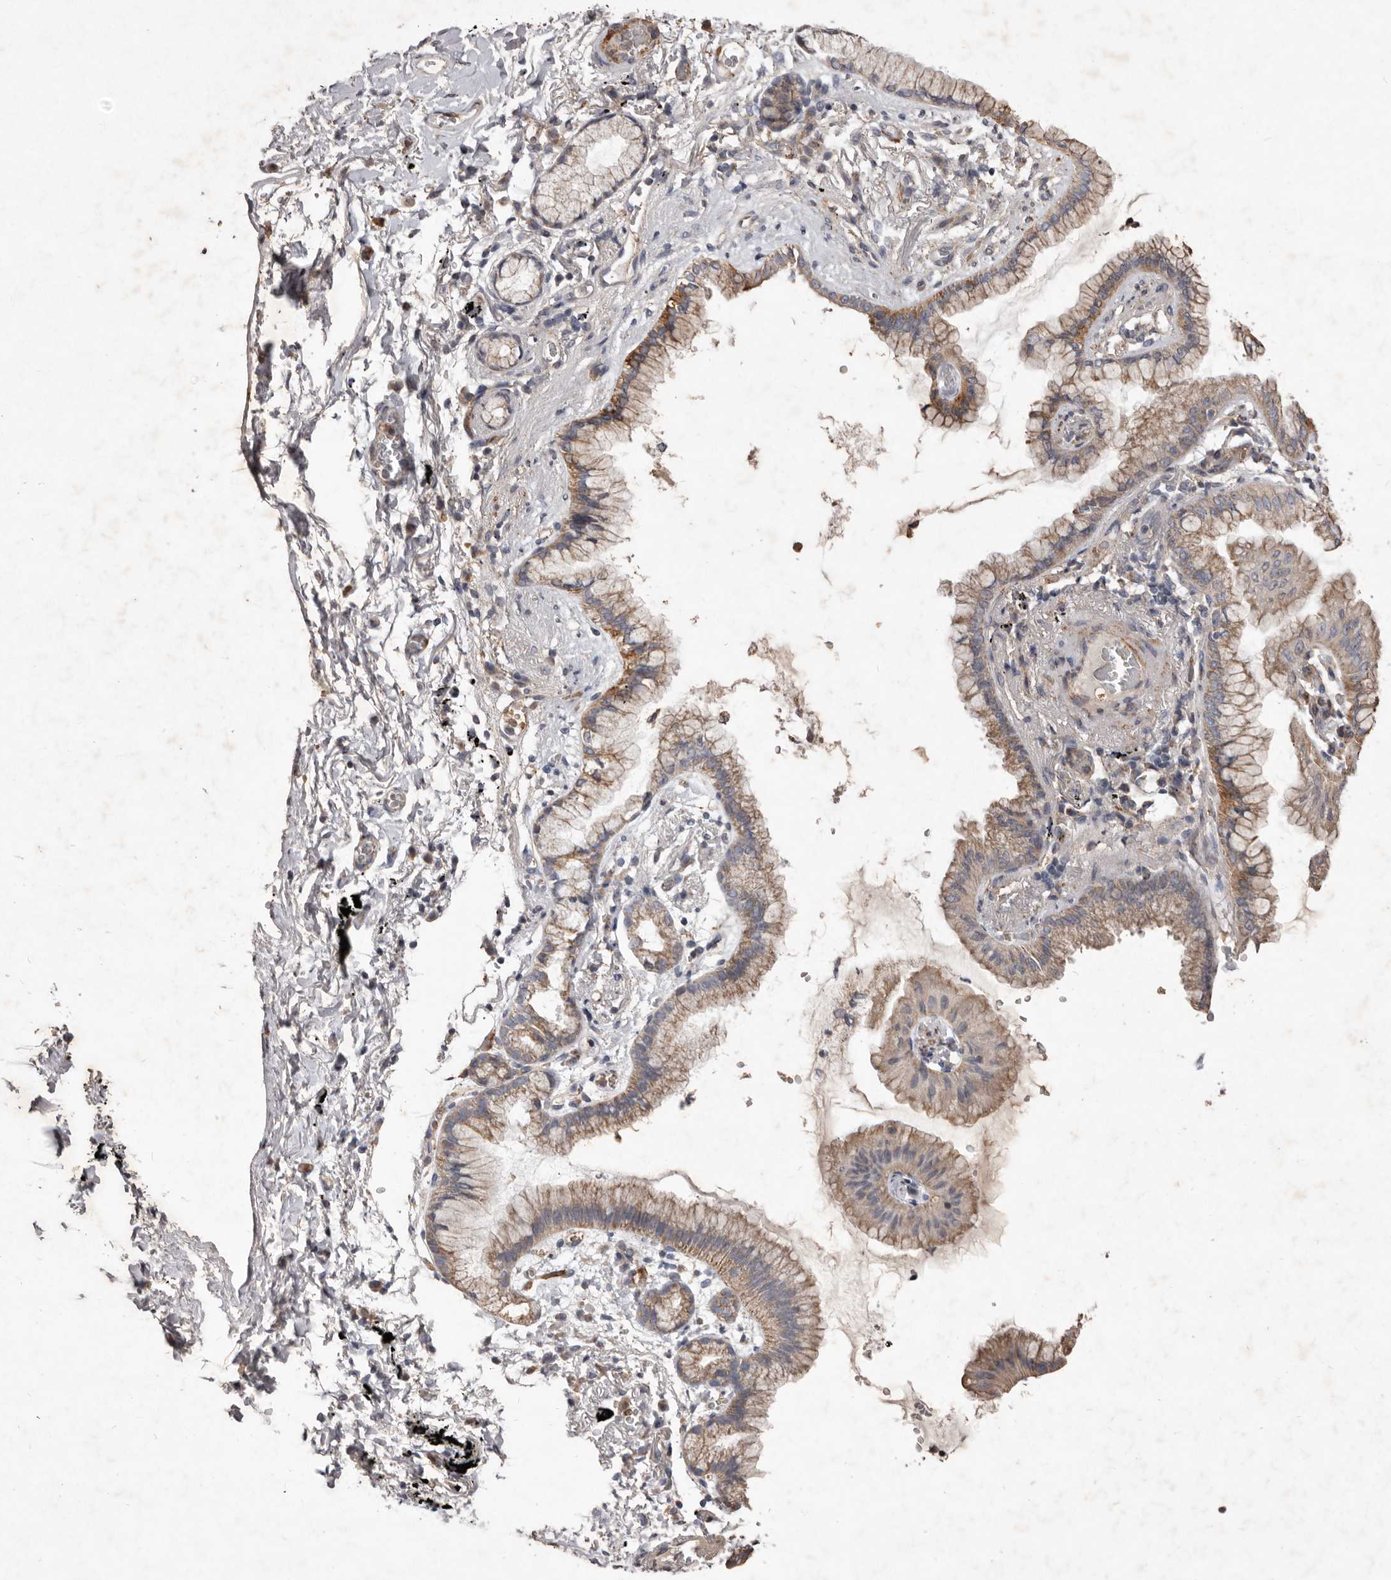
{"staining": {"intensity": "moderate", "quantity": ">75%", "location": "cytoplasmic/membranous"}, "tissue": "lung cancer", "cell_type": "Tumor cells", "image_type": "cancer", "snomed": [{"axis": "morphology", "description": "Adenocarcinoma, NOS"}, {"axis": "topography", "description": "Lung"}], "caption": "Immunohistochemical staining of lung cancer (adenocarcinoma) exhibits medium levels of moderate cytoplasmic/membranous positivity in approximately >75% of tumor cells.", "gene": "CXCL14", "patient": {"sex": "female", "age": 70}}